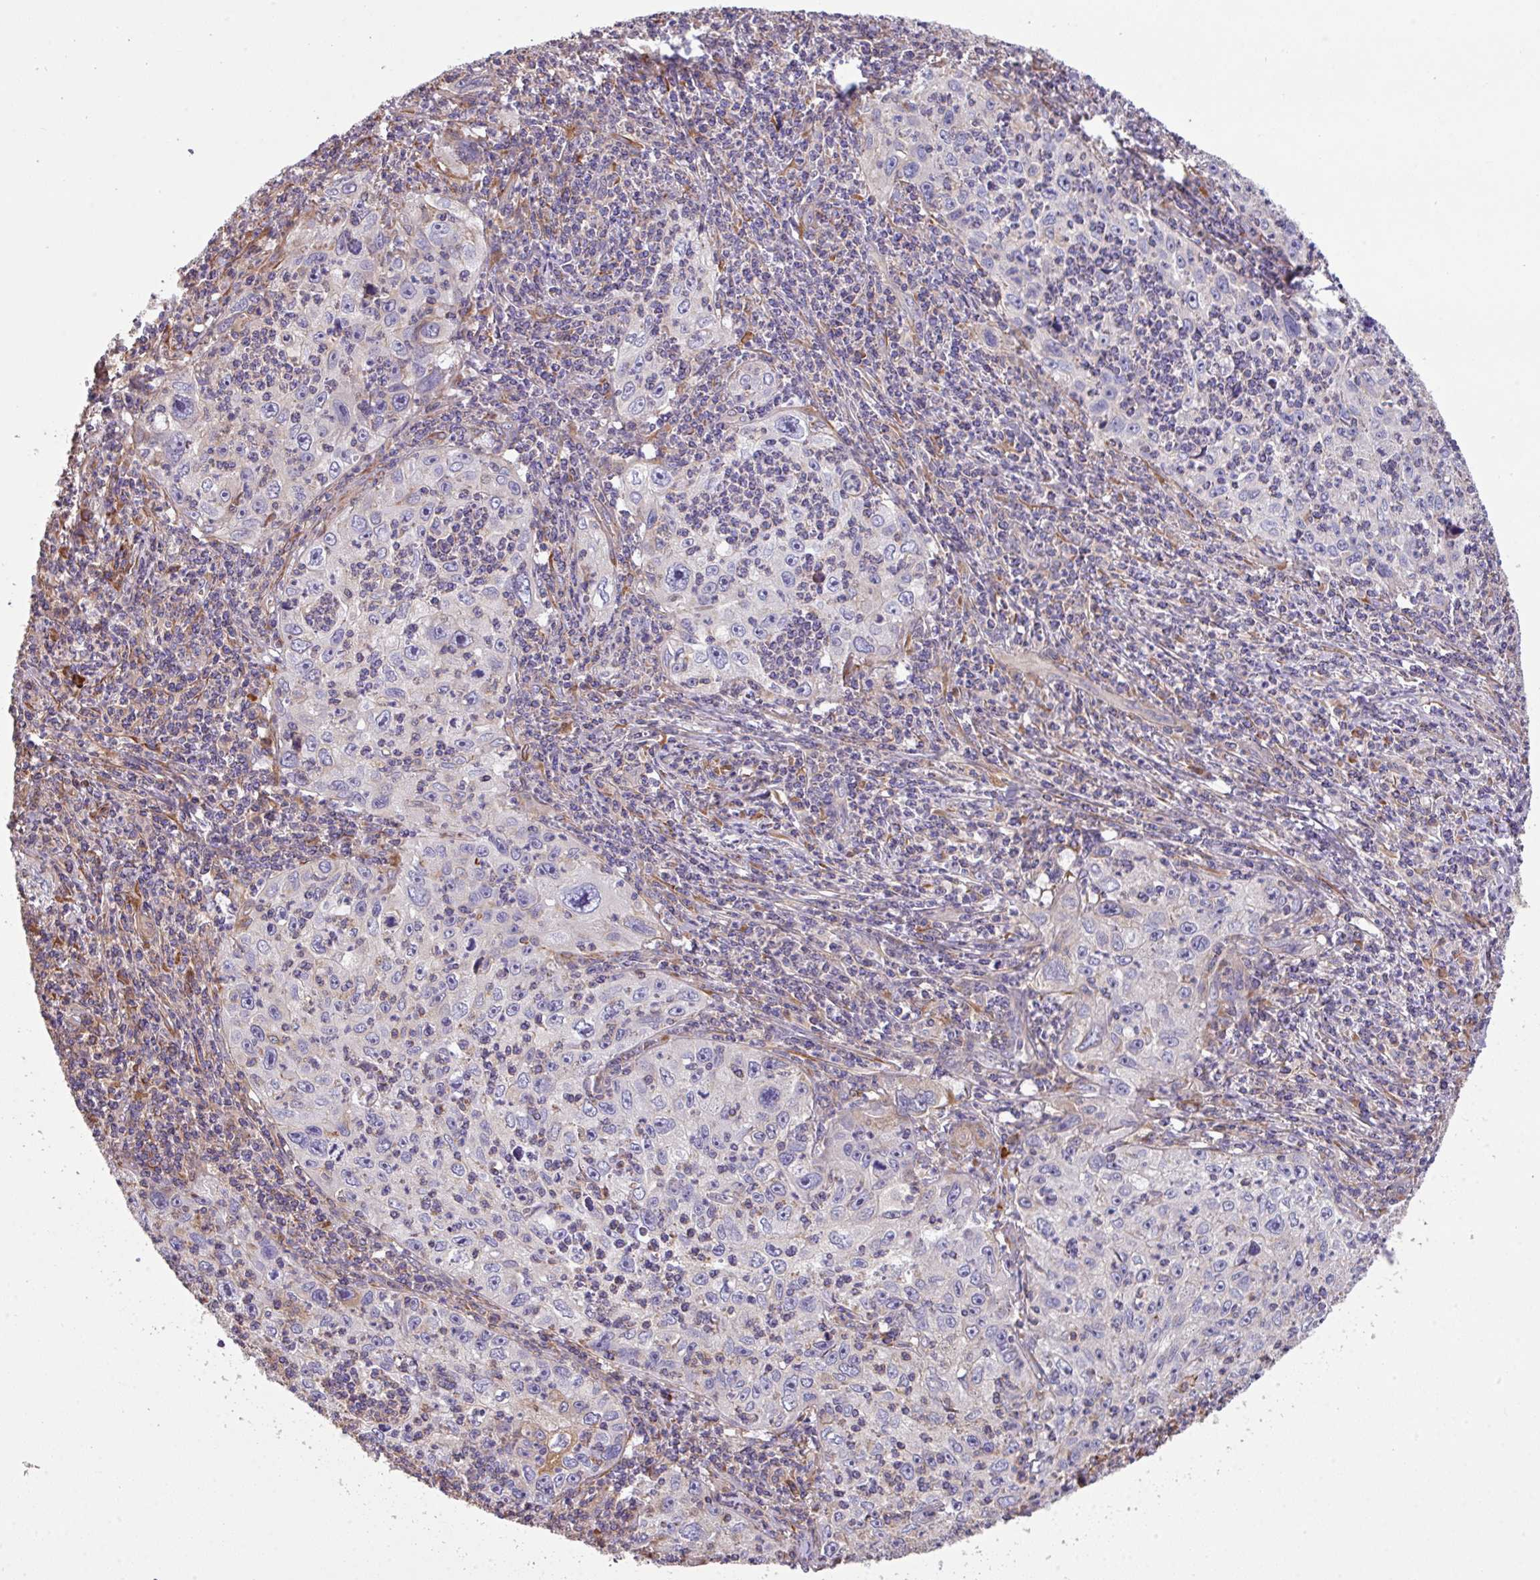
{"staining": {"intensity": "negative", "quantity": "none", "location": "none"}, "tissue": "cervical cancer", "cell_type": "Tumor cells", "image_type": "cancer", "snomed": [{"axis": "morphology", "description": "Squamous cell carcinoma, NOS"}, {"axis": "topography", "description": "Cervix"}], "caption": "There is no significant staining in tumor cells of cervical squamous cell carcinoma.", "gene": "LRRC41", "patient": {"sex": "female", "age": 30}}